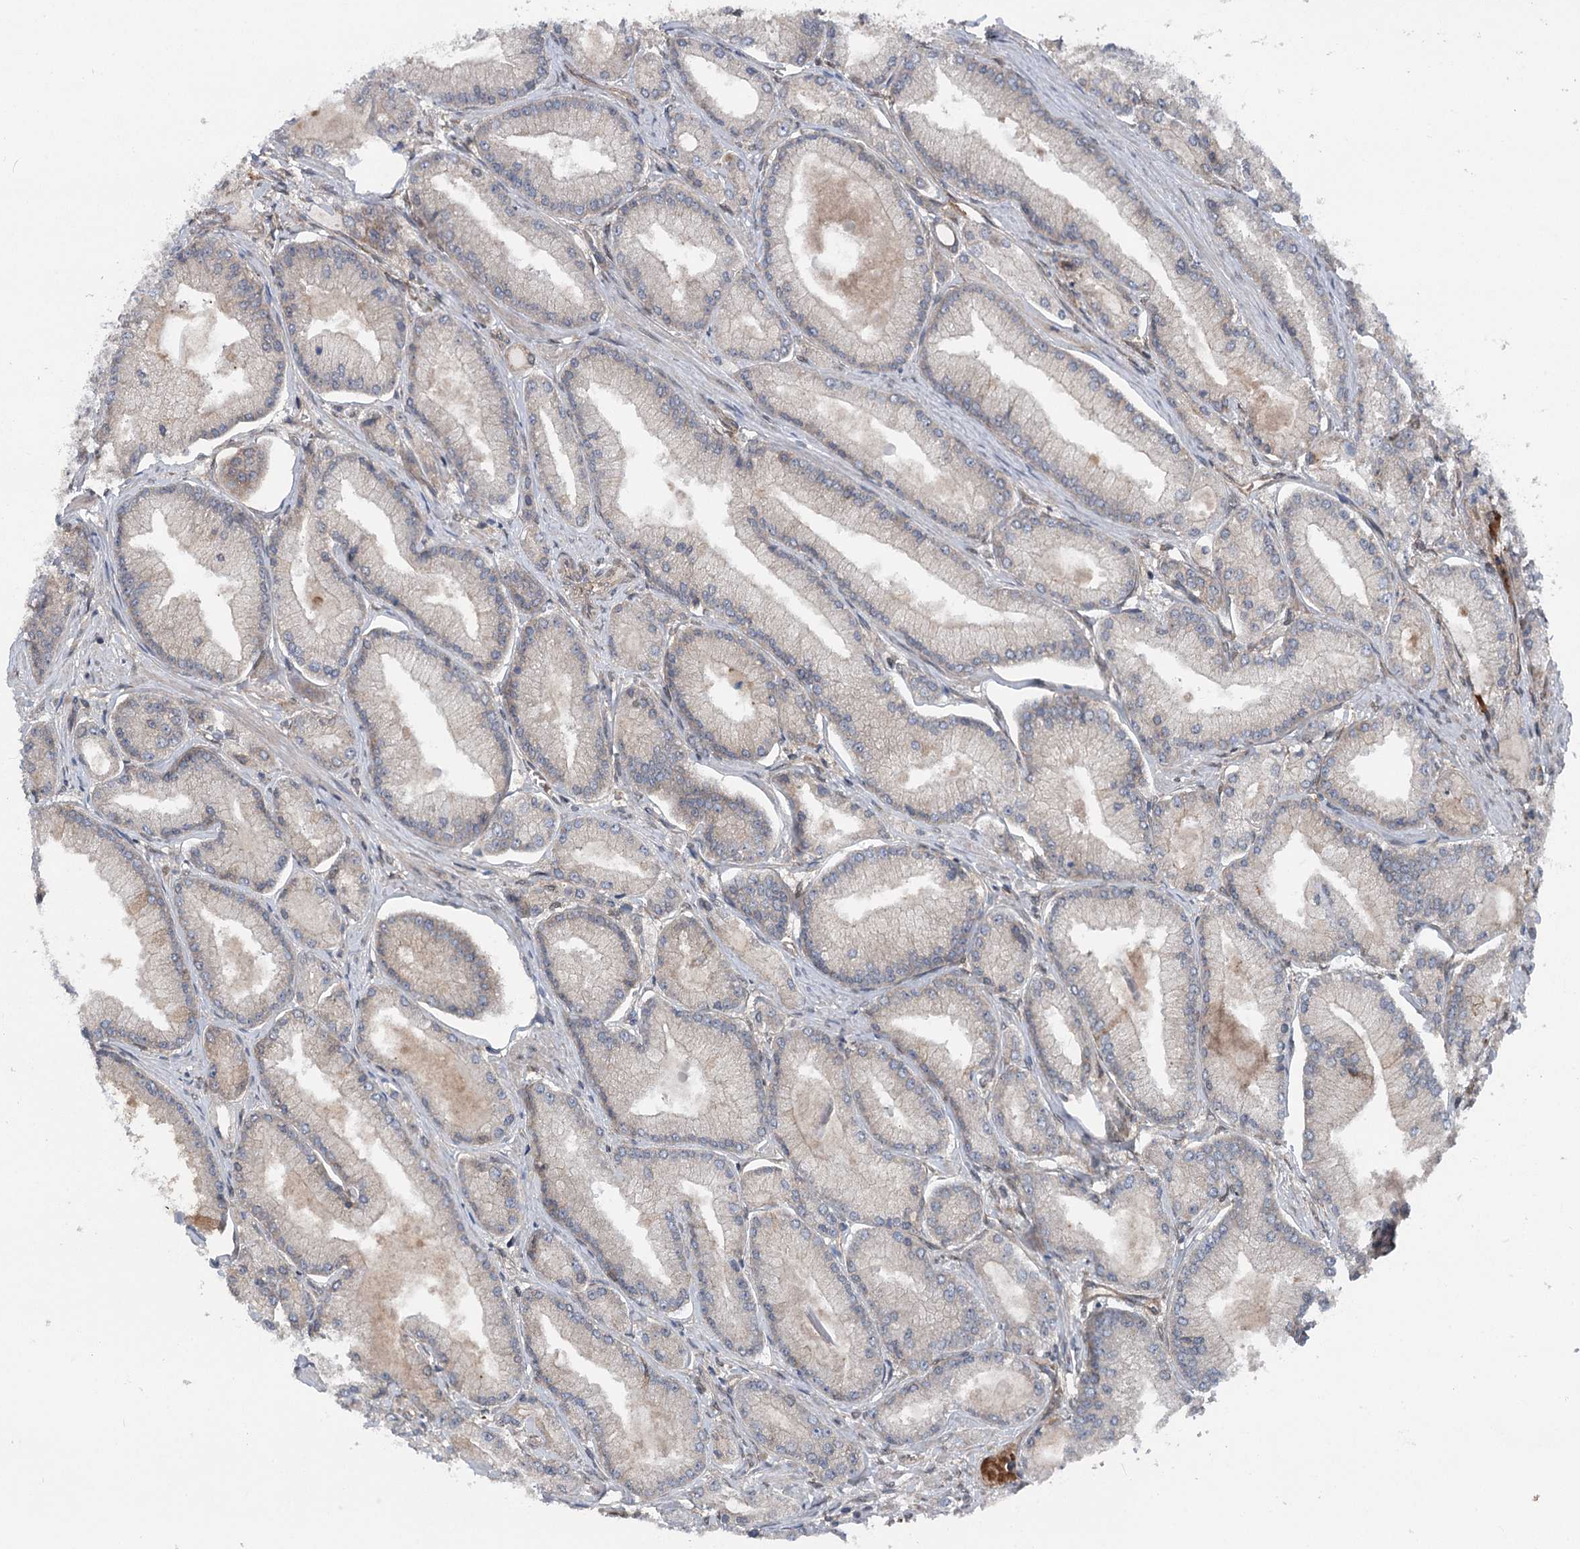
{"staining": {"intensity": "negative", "quantity": "none", "location": "none"}, "tissue": "prostate cancer", "cell_type": "Tumor cells", "image_type": "cancer", "snomed": [{"axis": "morphology", "description": "Adenocarcinoma, Low grade"}, {"axis": "topography", "description": "Prostate"}], "caption": "There is no significant staining in tumor cells of prostate cancer (adenocarcinoma (low-grade)). (Brightfield microscopy of DAB IHC at high magnification).", "gene": "IQSEC1", "patient": {"sex": "male", "age": 74}}